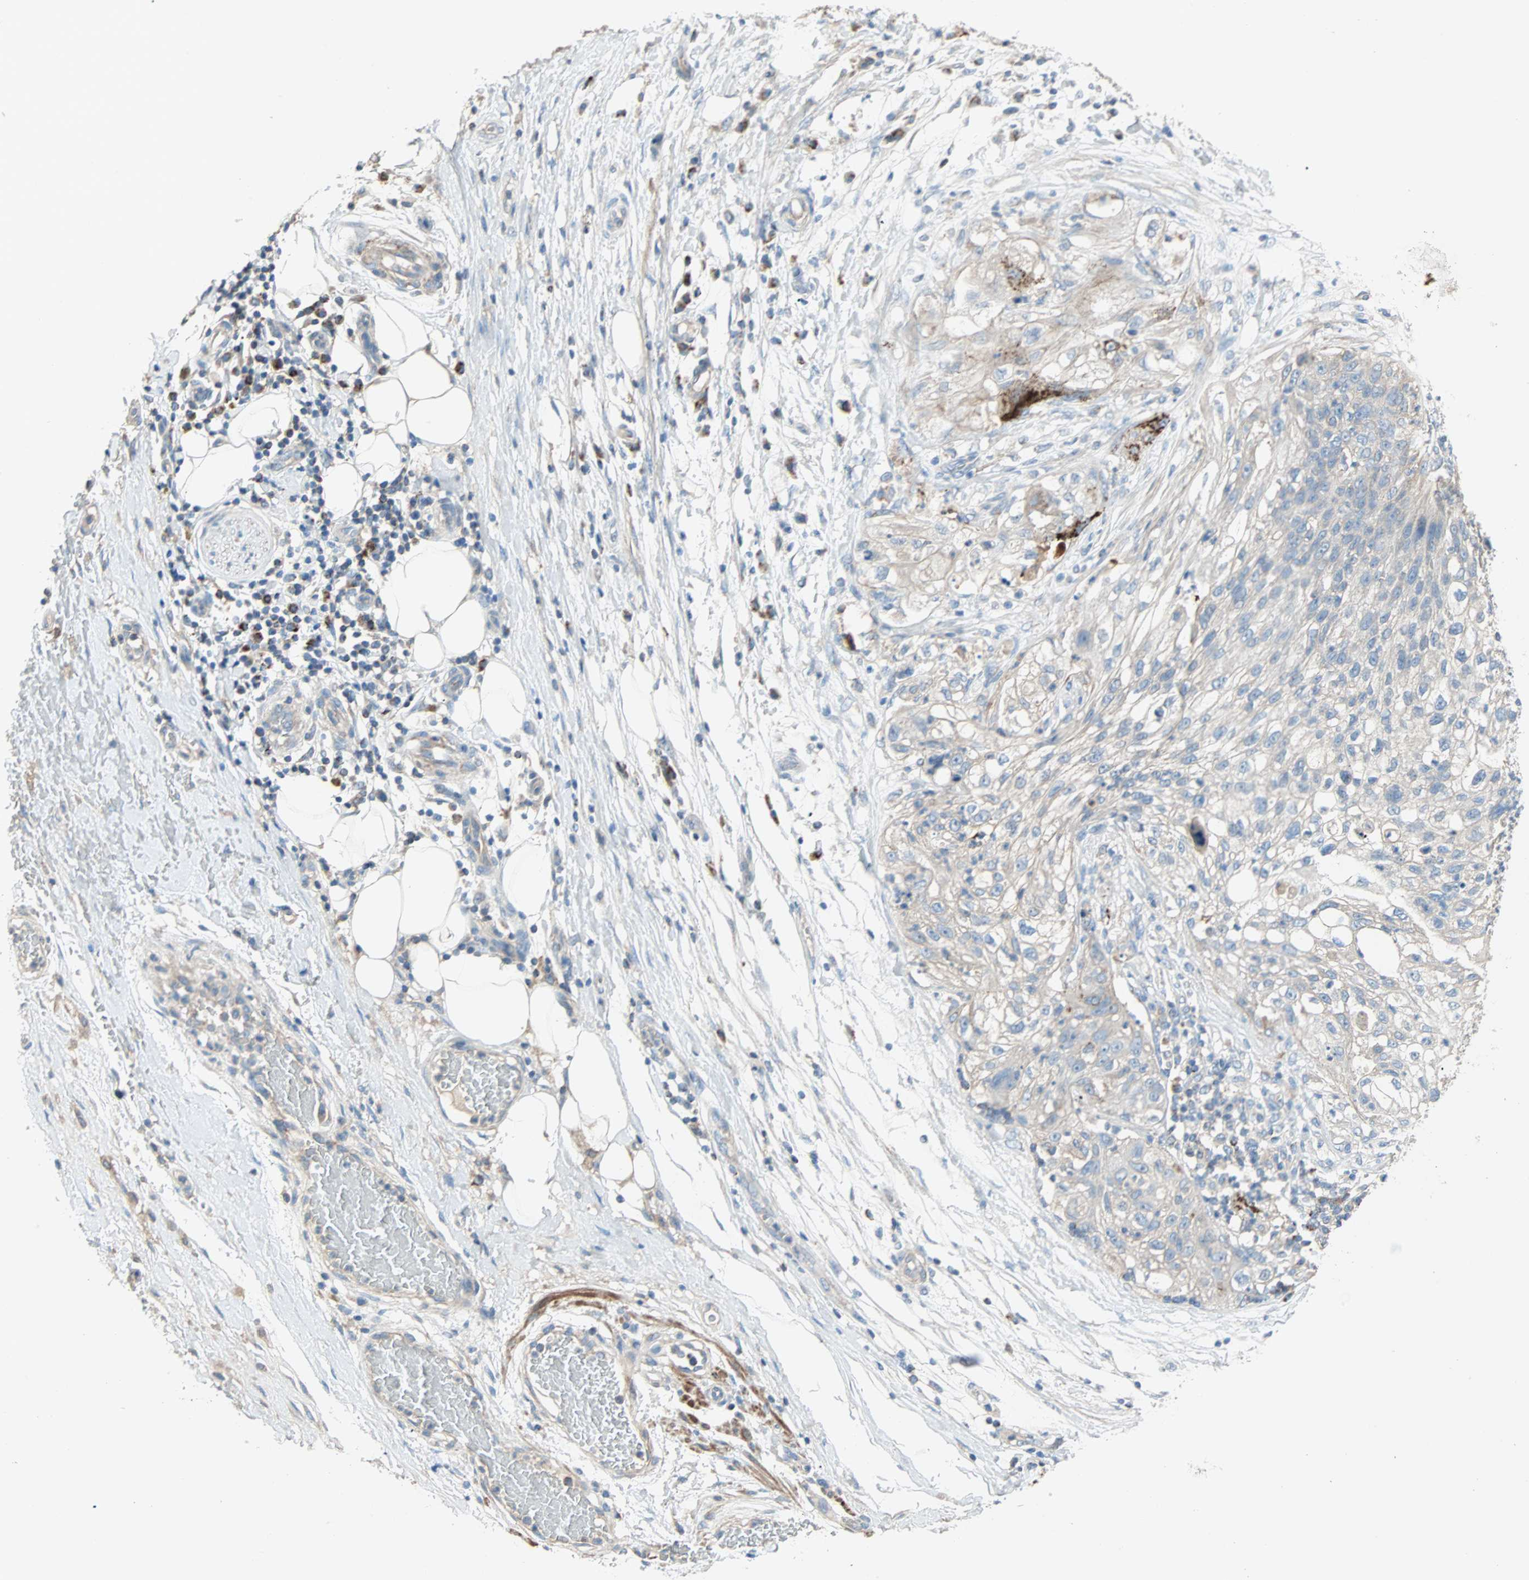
{"staining": {"intensity": "weak", "quantity": "<25%", "location": "cytoplasmic/membranous"}, "tissue": "lung cancer", "cell_type": "Tumor cells", "image_type": "cancer", "snomed": [{"axis": "morphology", "description": "Inflammation, NOS"}, {"axis": "morphology", "description": "Squamous cell carcinoma, NOS"}, {"axis": "topography", "description": "Lymph node"}, {"axis": "topography", "description": "Soft tissue"}, {"axis": "topography", "description": "Lung"}], "caption": "Immunohistochemistry of lung cancer (squamous cell carcinoma) shows no positivity in tumor cells. (DAB immunohistochemistry visualized using brightfield microscopy, high magnification).", "gene": "ACVRL1", "patient": {"sex": "male", "age": 66}}